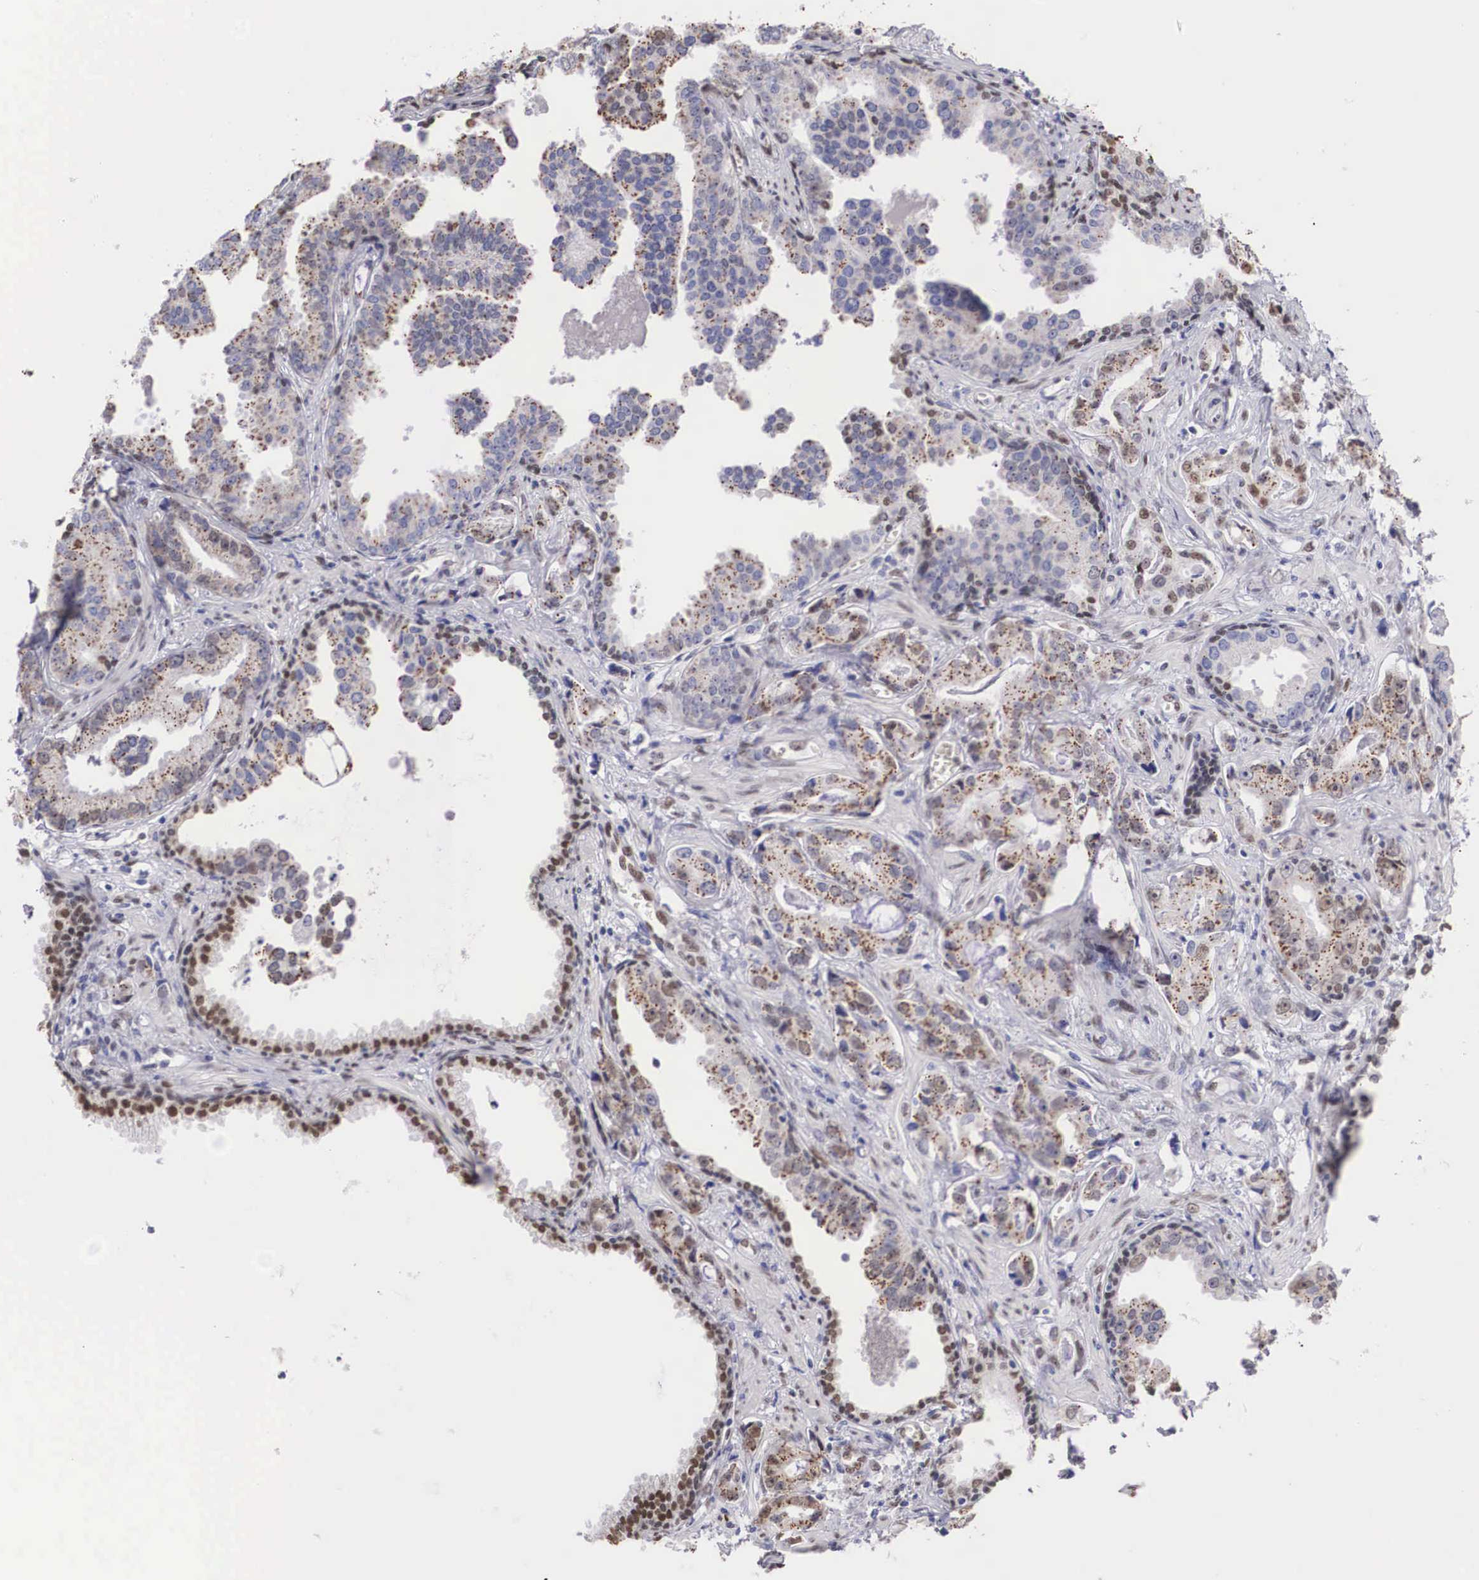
{"staining": {"intensity": "moderate", "quantity": "25%-75%", "location": "cytoplasmic/membranous,nuclear"}, "tissue": "prostate cancer", "cell_type": "Tumor cells", "image_type": "cancer", "snomed": [{"axis": "morphology", "description": "Adenocarcinoma, Low grade"}, {"axis": "topography", "description": "Prostate"}], "caption": "Protein expression analysis of human prostate cancer reveals moderate cytoplasmic/membranous and nuclear expression in approximately 25%-75% of tumor cells. (Brightfield microscopy of DAB IHC at high magnification).", "gene": "HMGN5", "patient": {"sex": "male", "age": 65}}